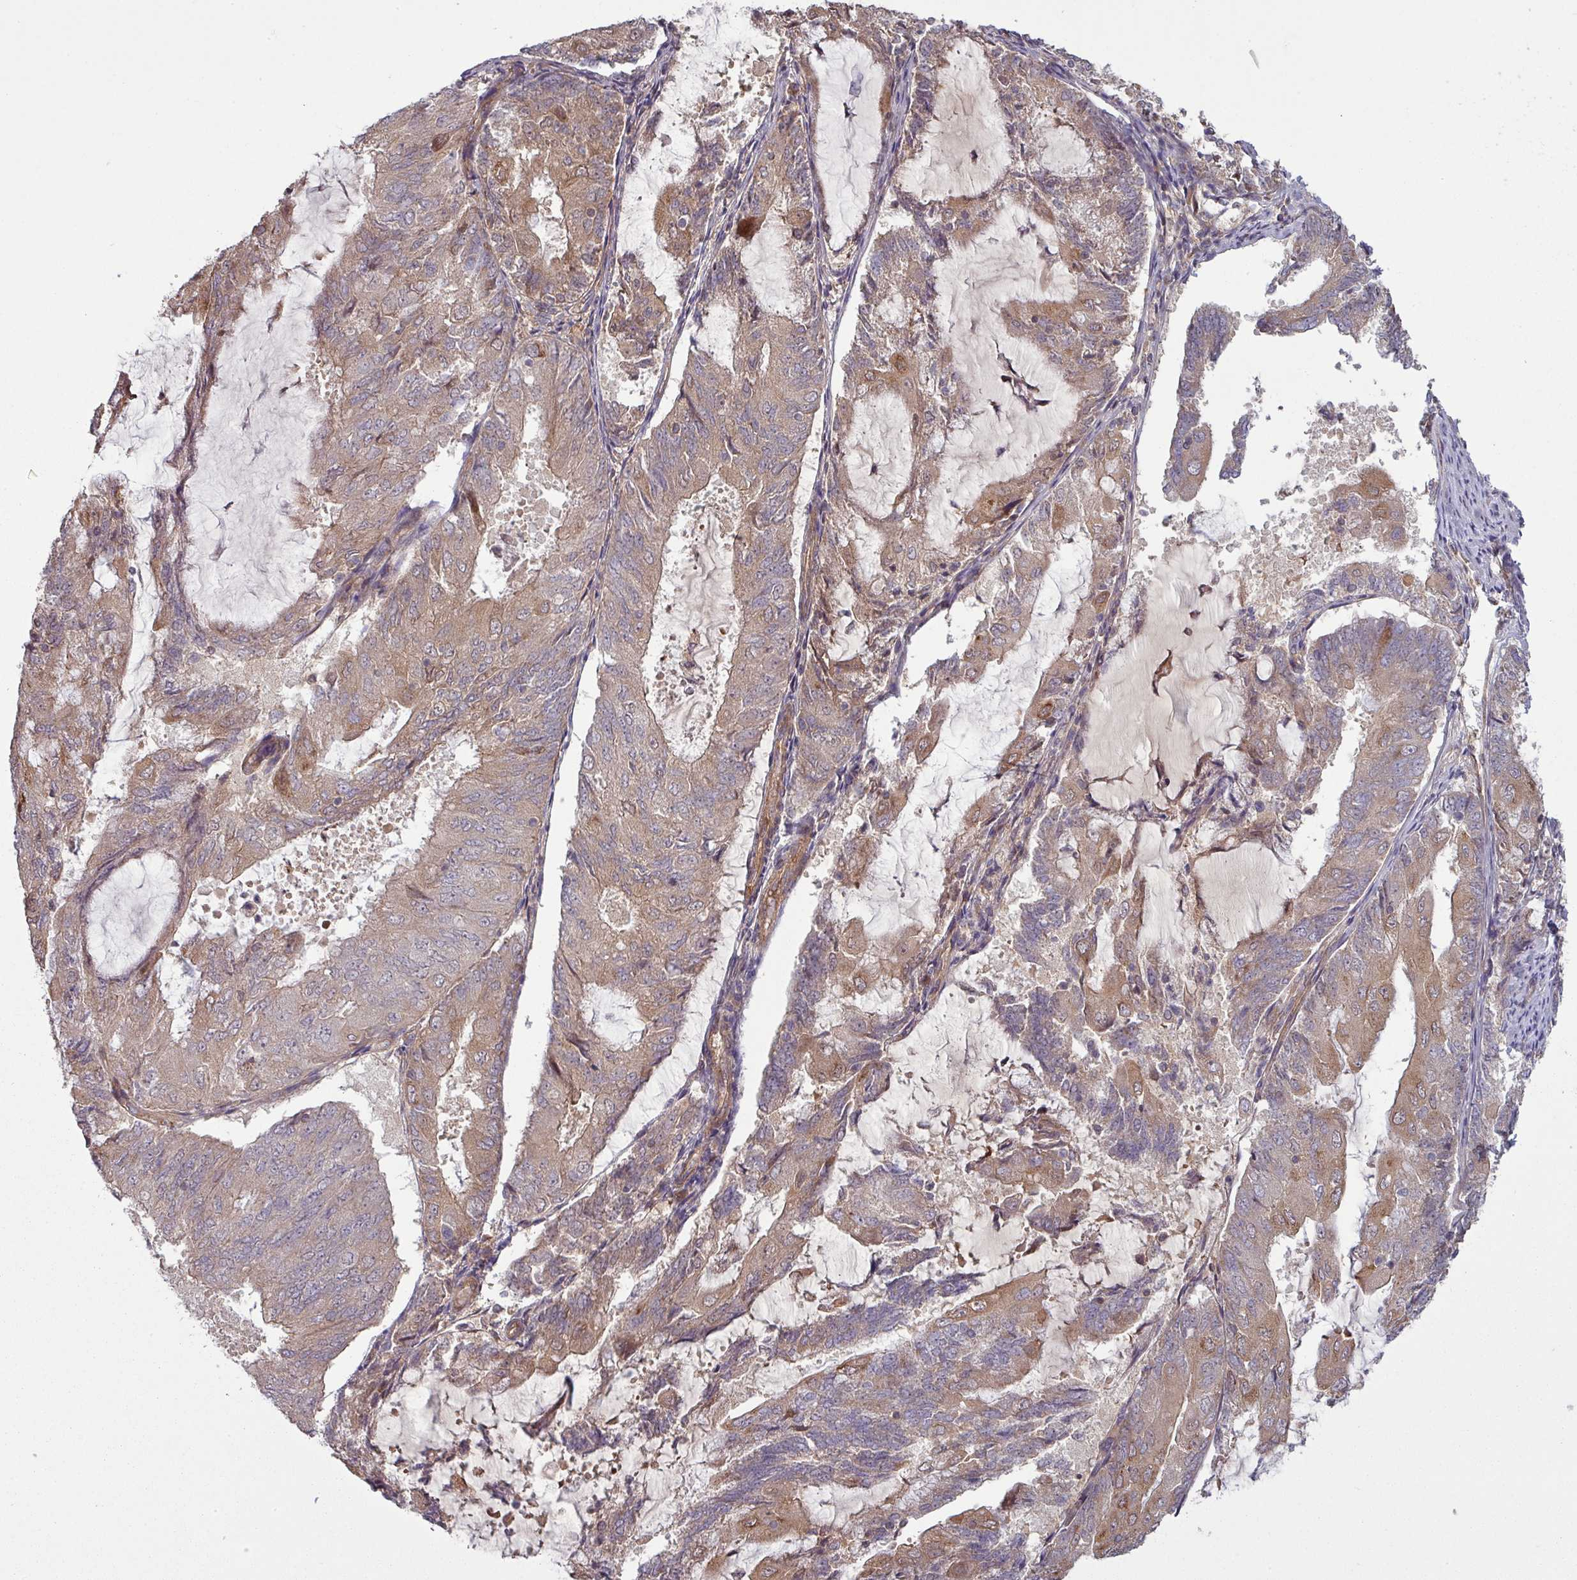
{"staining": {"intensity": "weak", "quantity": "25%-75%", "location": "cytoplasmic/membranous"}, "tissue": "endometrial cancer", "cell_type": "Tumor cells", "image_type": "cancer", "snomed": [{"axis": "morphology", "description": "Adenocarcinoma, NOS"}, {"axis": "topography", "description": "Endometrium"}], "caption": "Immunohistochemistry (IHC) staining of adenocarcinoma (endometrial), which displays low levels of weak cytoplasmic/membranous positivity in about 25%-75% of tumor cells indicating weak cytoplasmic/membranous protein staining. The staining was performed using DAB (brown) for protein detection and nuclei were counterstained in hematoxylin (blue).", "gene": "SNRNP25", "patient": {"sex": "female", "age": 81}}